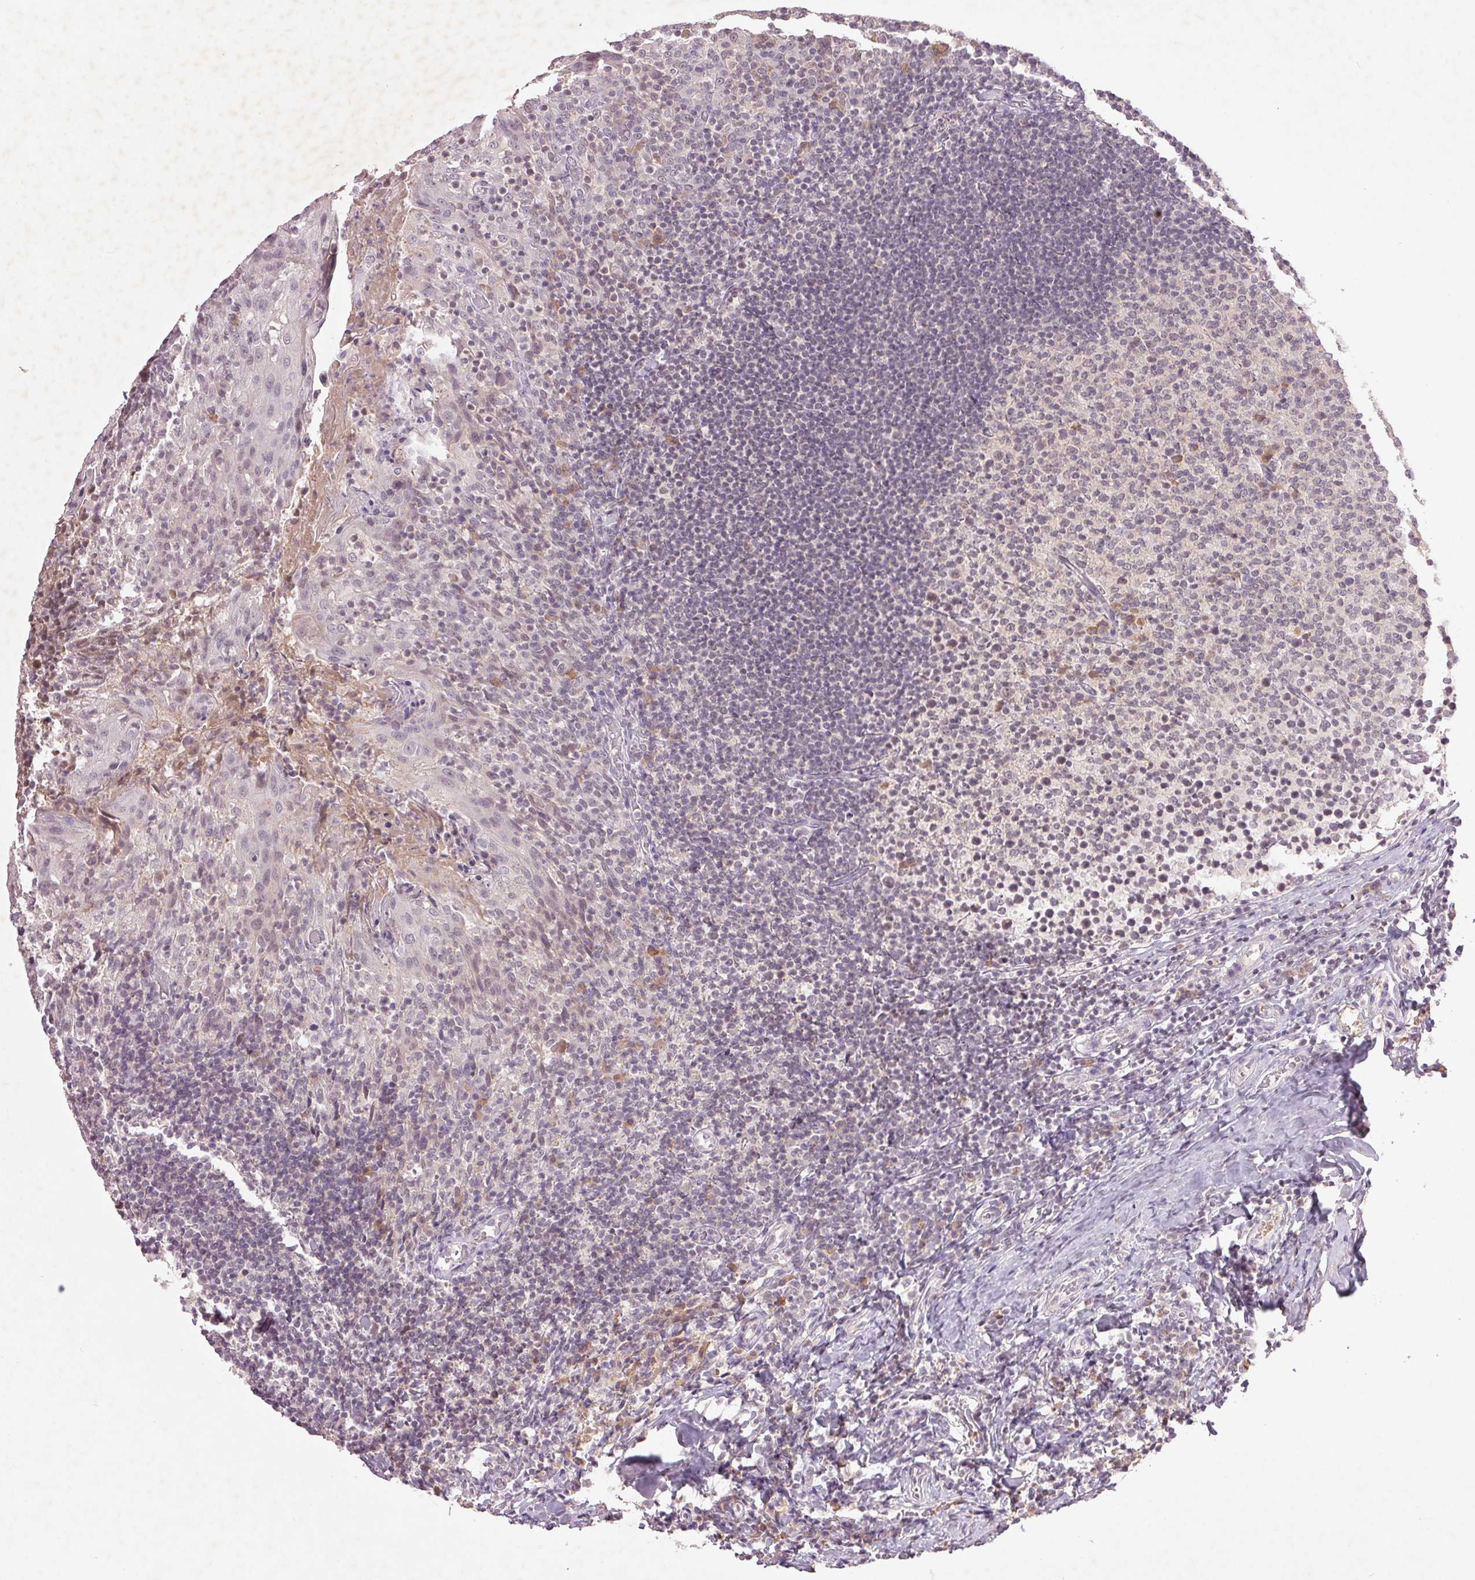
{"staining": {"intensity": "negative", "quantity": "none", "location": "none"}, "tissue": "tonsil", "cell_type": "Germinal center cells", "image_type": "normal", "snomed": [{"axis": "morphology", "description": "Normal tissue, NOS"}, {"axis": "topography", "description": "Tonsil"}], "caption": "This is an immunohistochemistry histopathology image of unremarkable human tonsil. There is no staining in germinal center cells.", "gene": "FAM168B", "patient": {"sex": "female", "age": 10}}